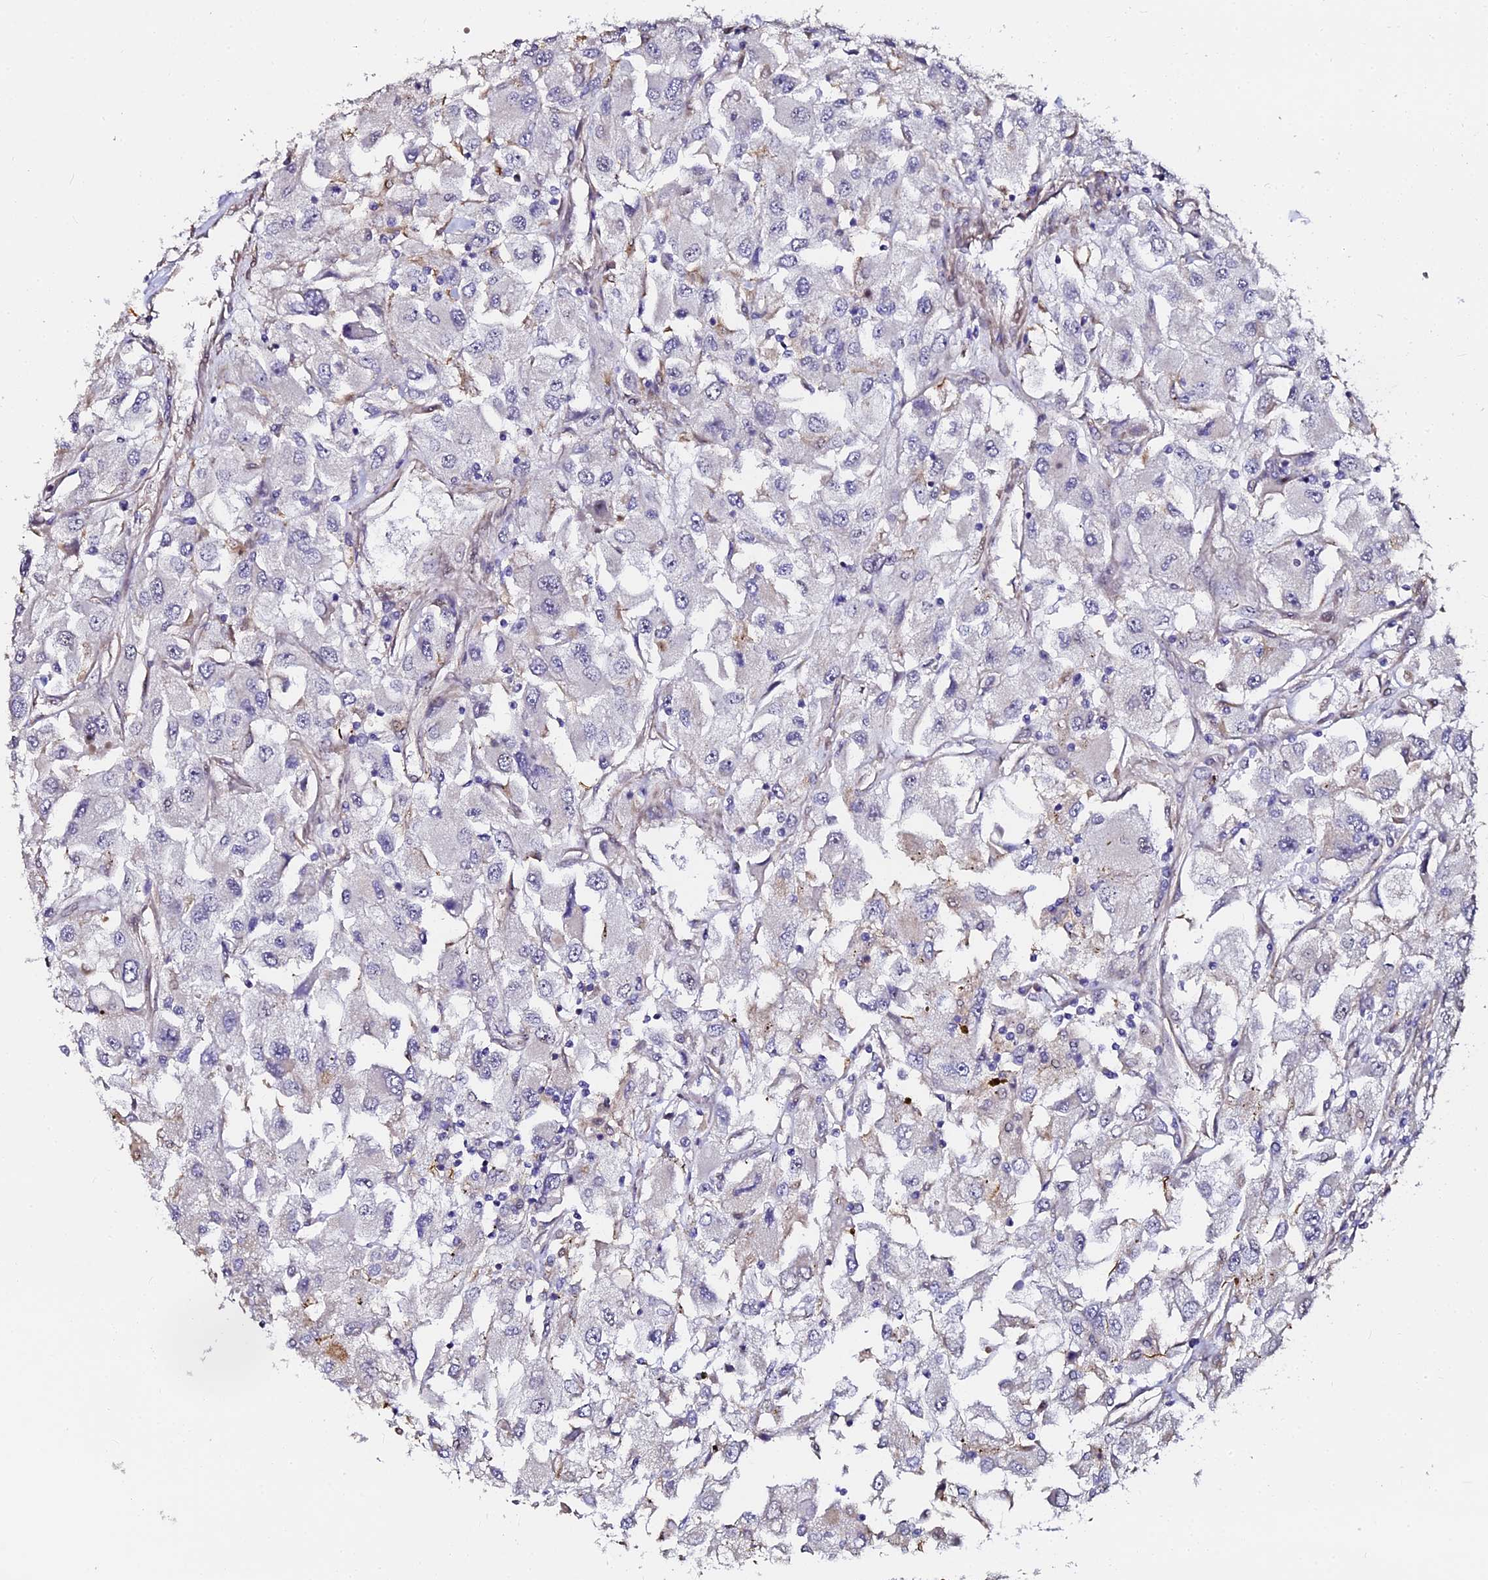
{"staining": {"intensity": "negative", "quantity": "none", "location": "none"}, "tissue": "renal cancer", "cell_type": "Tumor cells", "image_type": "cancer", "snomed": [{"axis": "morphology", "description": "Adenocarcinoma, NOS"}, {"axis": "topography", "description": "Kidney"}], "caption": "Immunohistochemistry (IHC) micrograph of neoplastic tissue: human adenocarcinoma (renal) stained with DAB (3,3'-diaminobenzidine) shows no significant protein staining in tumor cells.", "gene": "GPN3", "patient": {"sex": "female", "age": 52}}